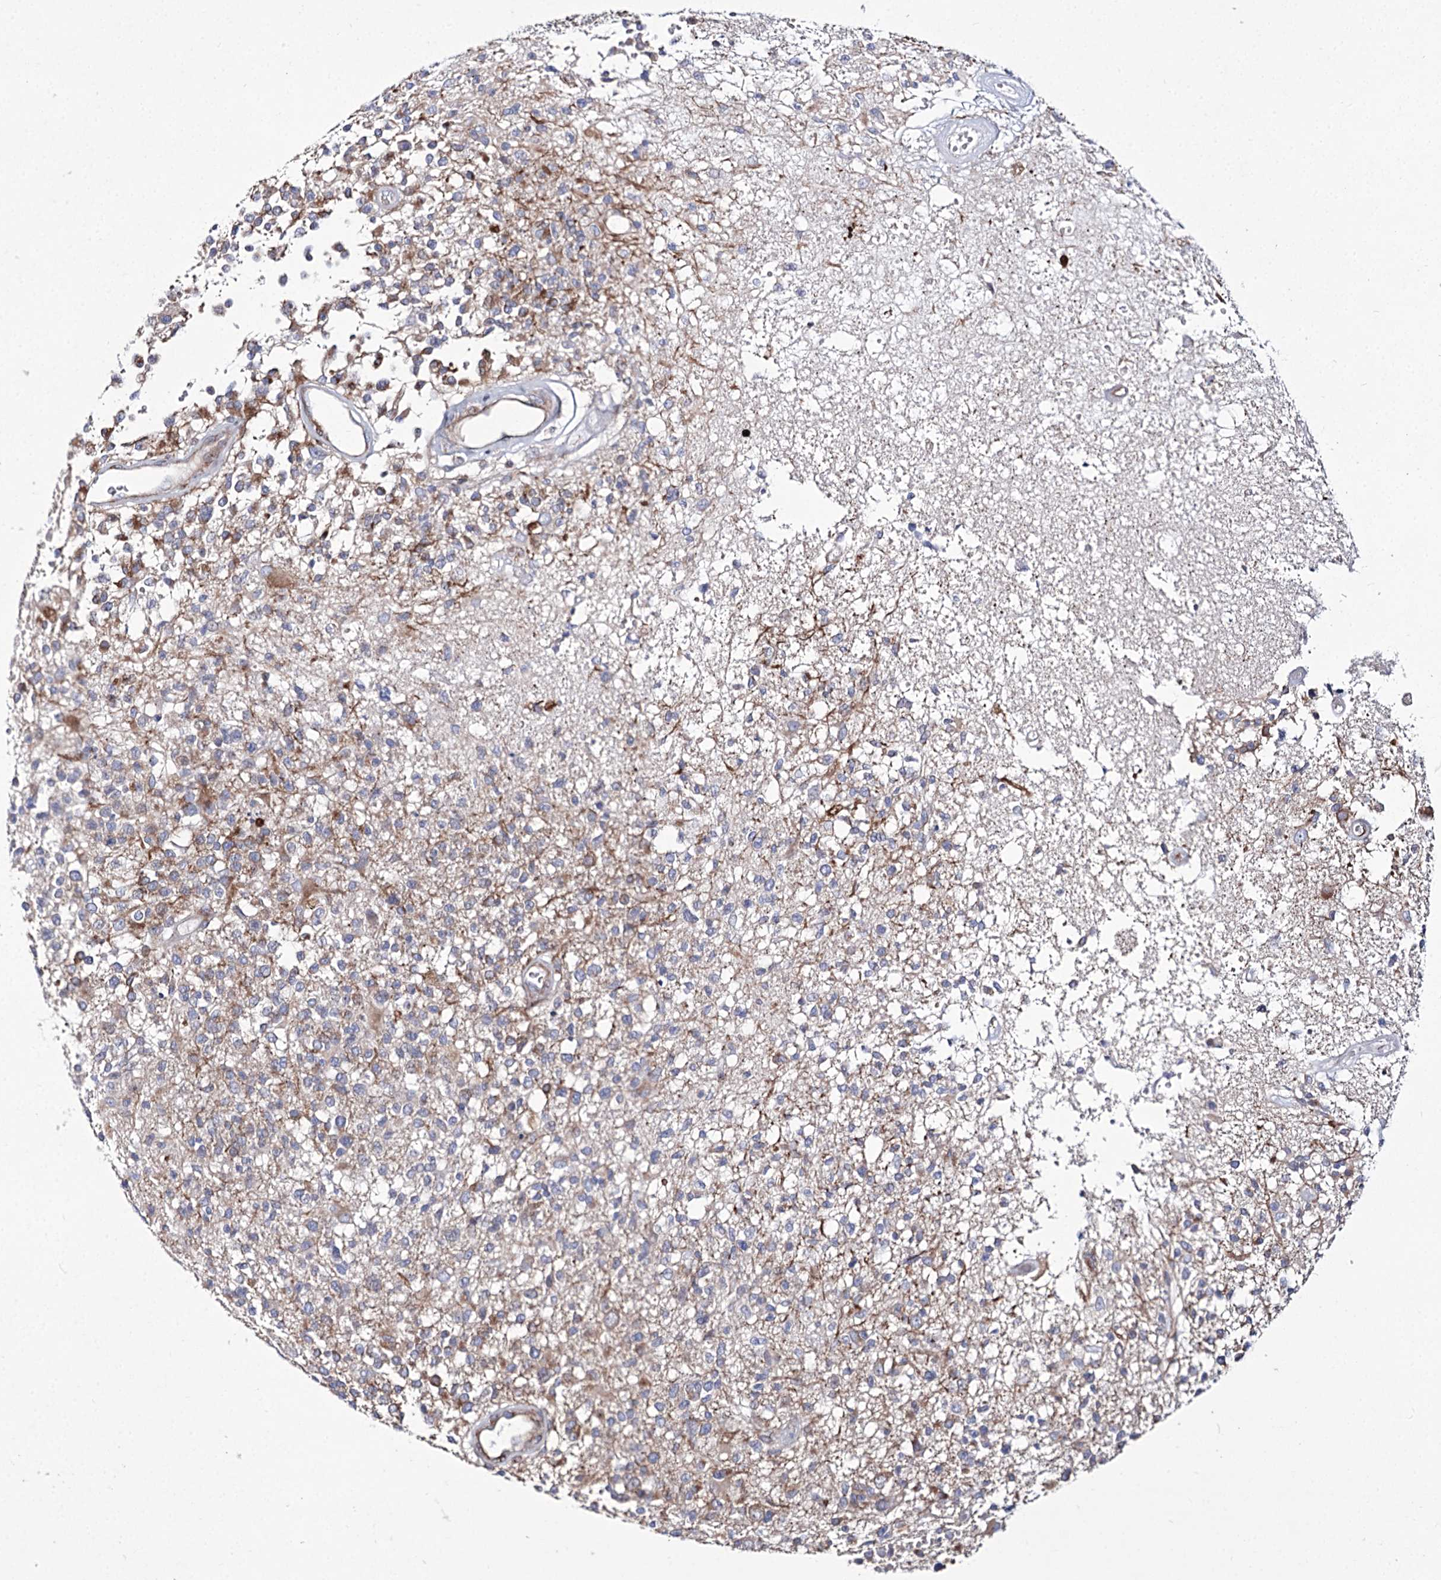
{"staining": {"intensity": "moderate", "quantity": "<25%", "location": "cytoplasmic/membranous"}, "tissue": "glioma", "cell_type": "Tumor cells", "image_type": "cancer", "snomed": [{"axis": "morphology", "description": "Glioma, malignant, High grade"}, {"axis": "morphology", "description": "Glioblastoma, NOS"}, {"axis": "topography", "description": "Brain"}], "caption": "The histopathology image exhibits a brown stain indicating the presence of a protein in the cytoplasmic/membranous of tumor cells in glioma.", "gene": "ARHGAP32", "patient": {"sex": "male", "age": 60}}